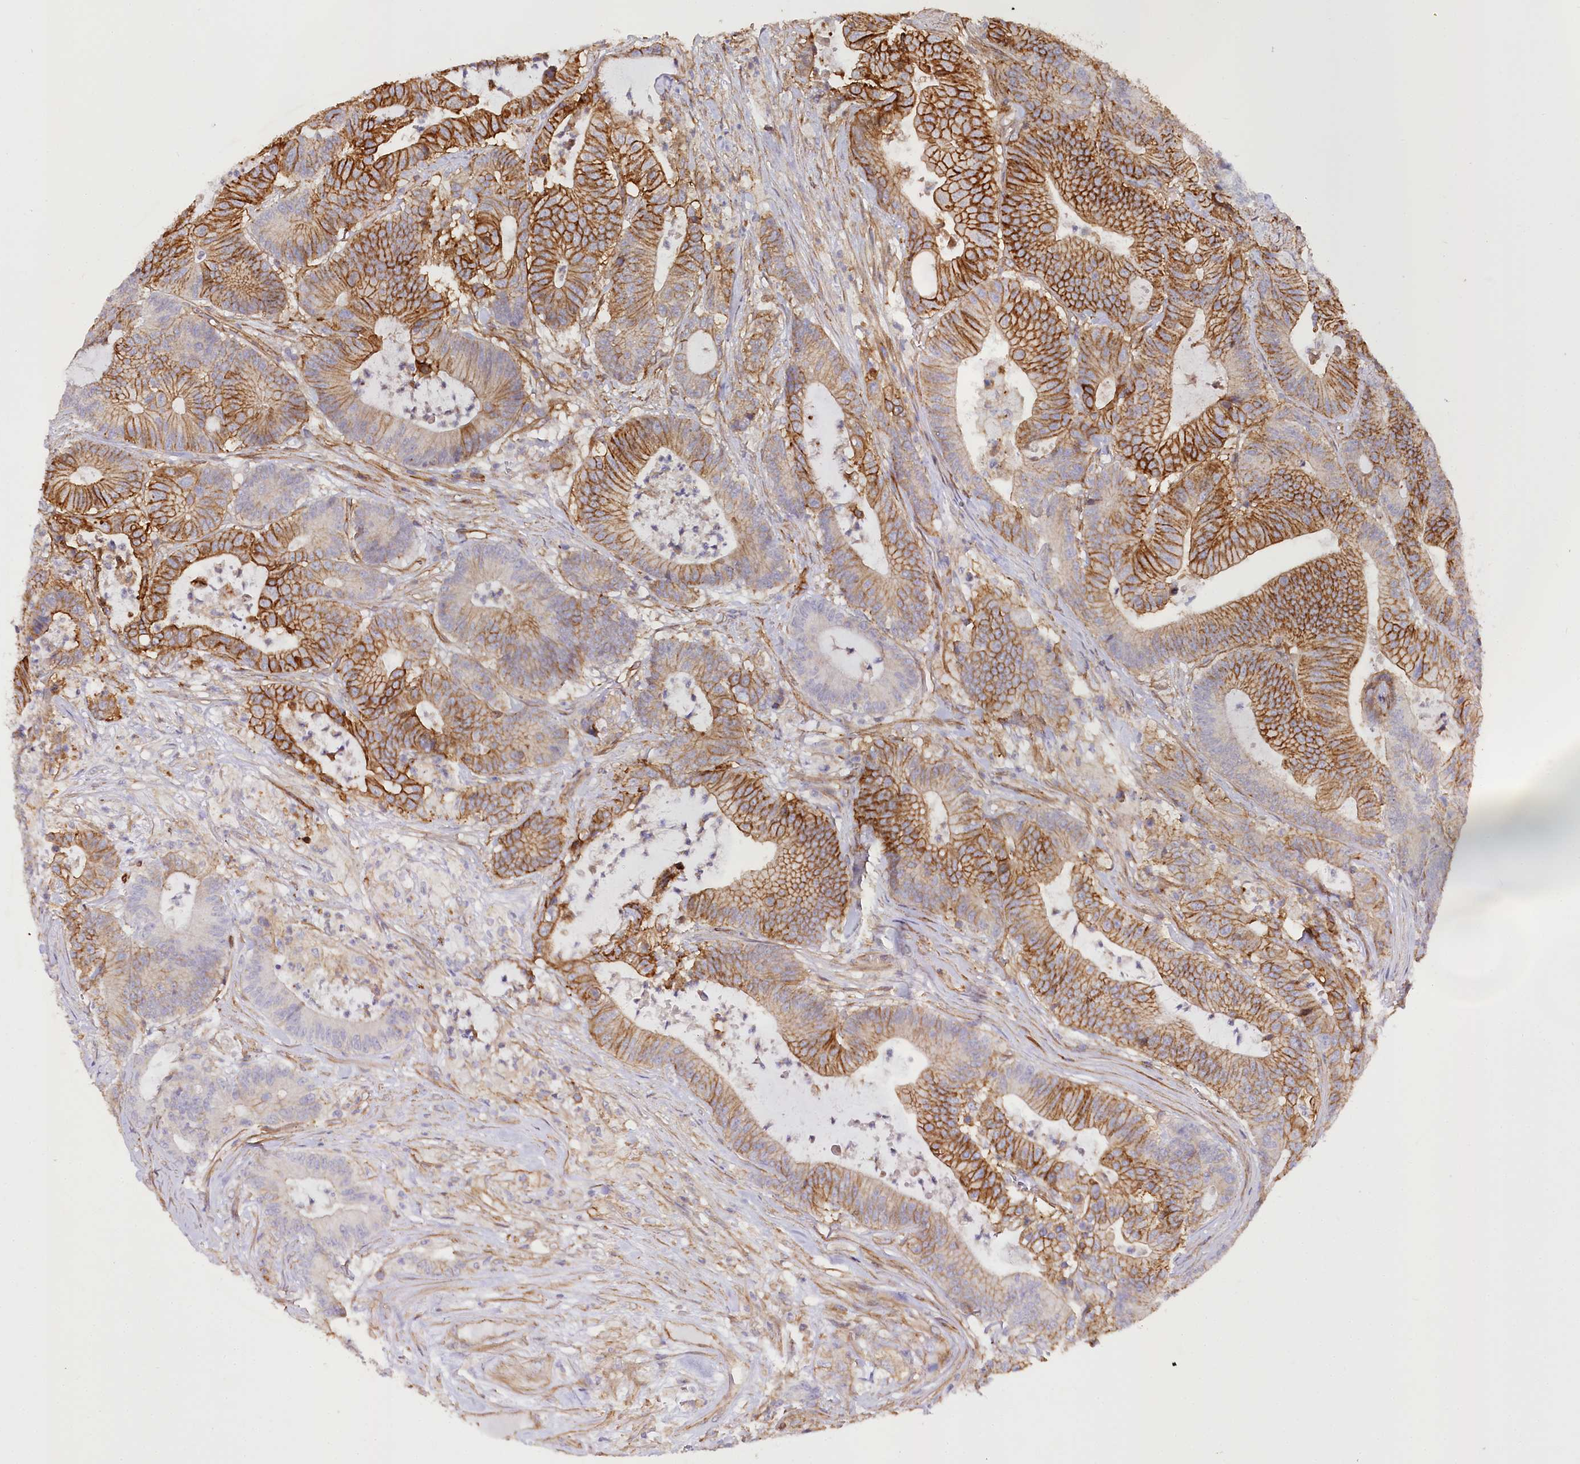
{"staining": {"intensity": "strong", "quantity": "25%-75%", "location": "cytoplasmic/membranous"}, "tissue": "colorectal cancer", "cell_type": "Tumor cells", "image_type": "cancer", "snomed": [{"axis": "morphology", "description": "Adenocarcinoma, NOS"}, {"axis": "topography", "description": "Colon"}], "caption": "A brown stain highlights strong cytoplasmic/membranous expression of a protein in human colorectal cancer (adenocarcinoma) tumor cells.", "gene": "SYNPO2", "patient": {"sex": "female", "age": 84}}